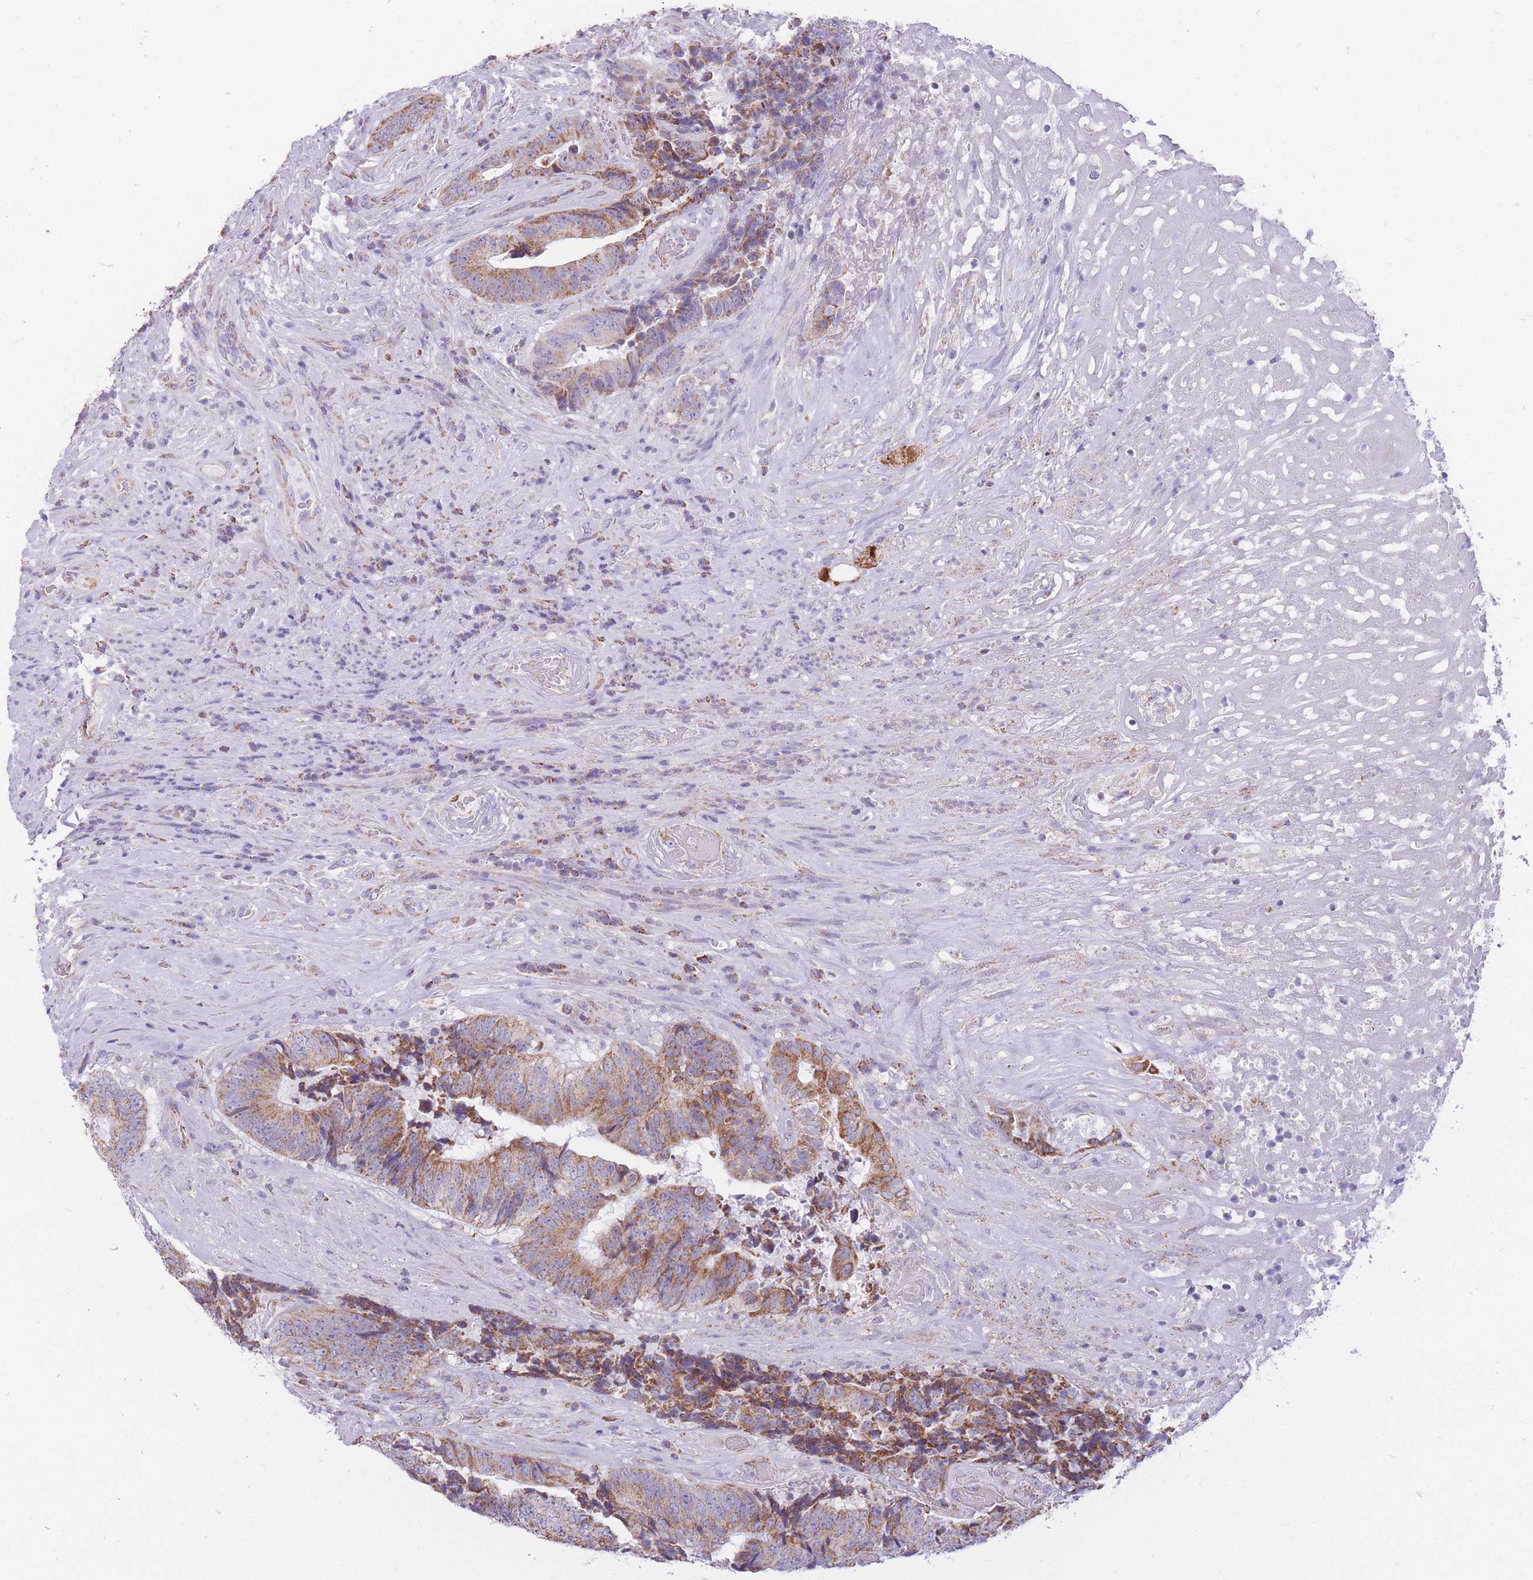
{"staining": {"intensity": "moderate", "quantity": ">75%", "location": "cytoplasmic/membranous"}, "tissue": "colorectal cancer", "cell_type": "Tumor cells", "image_type": "cancer", "snomed": [{"axis": "morphology", "description": "Adenocarcinoma, NOS"}, {"axis": "topography", "description": "Rectum"}], "caption": "Immunohistochemistry (IHC) image of neoplastic tissue: colorectal adenocarcinoma stained using immunohistochemistry shows medium levels of moderate protein expression localized specifically in the cytoplasmic/membranous of tumor cells, appearing as a cytoplasmic/membranous brown color.", "gene": "PCSK1", "patient": {"sex": "male", "age": 72}}